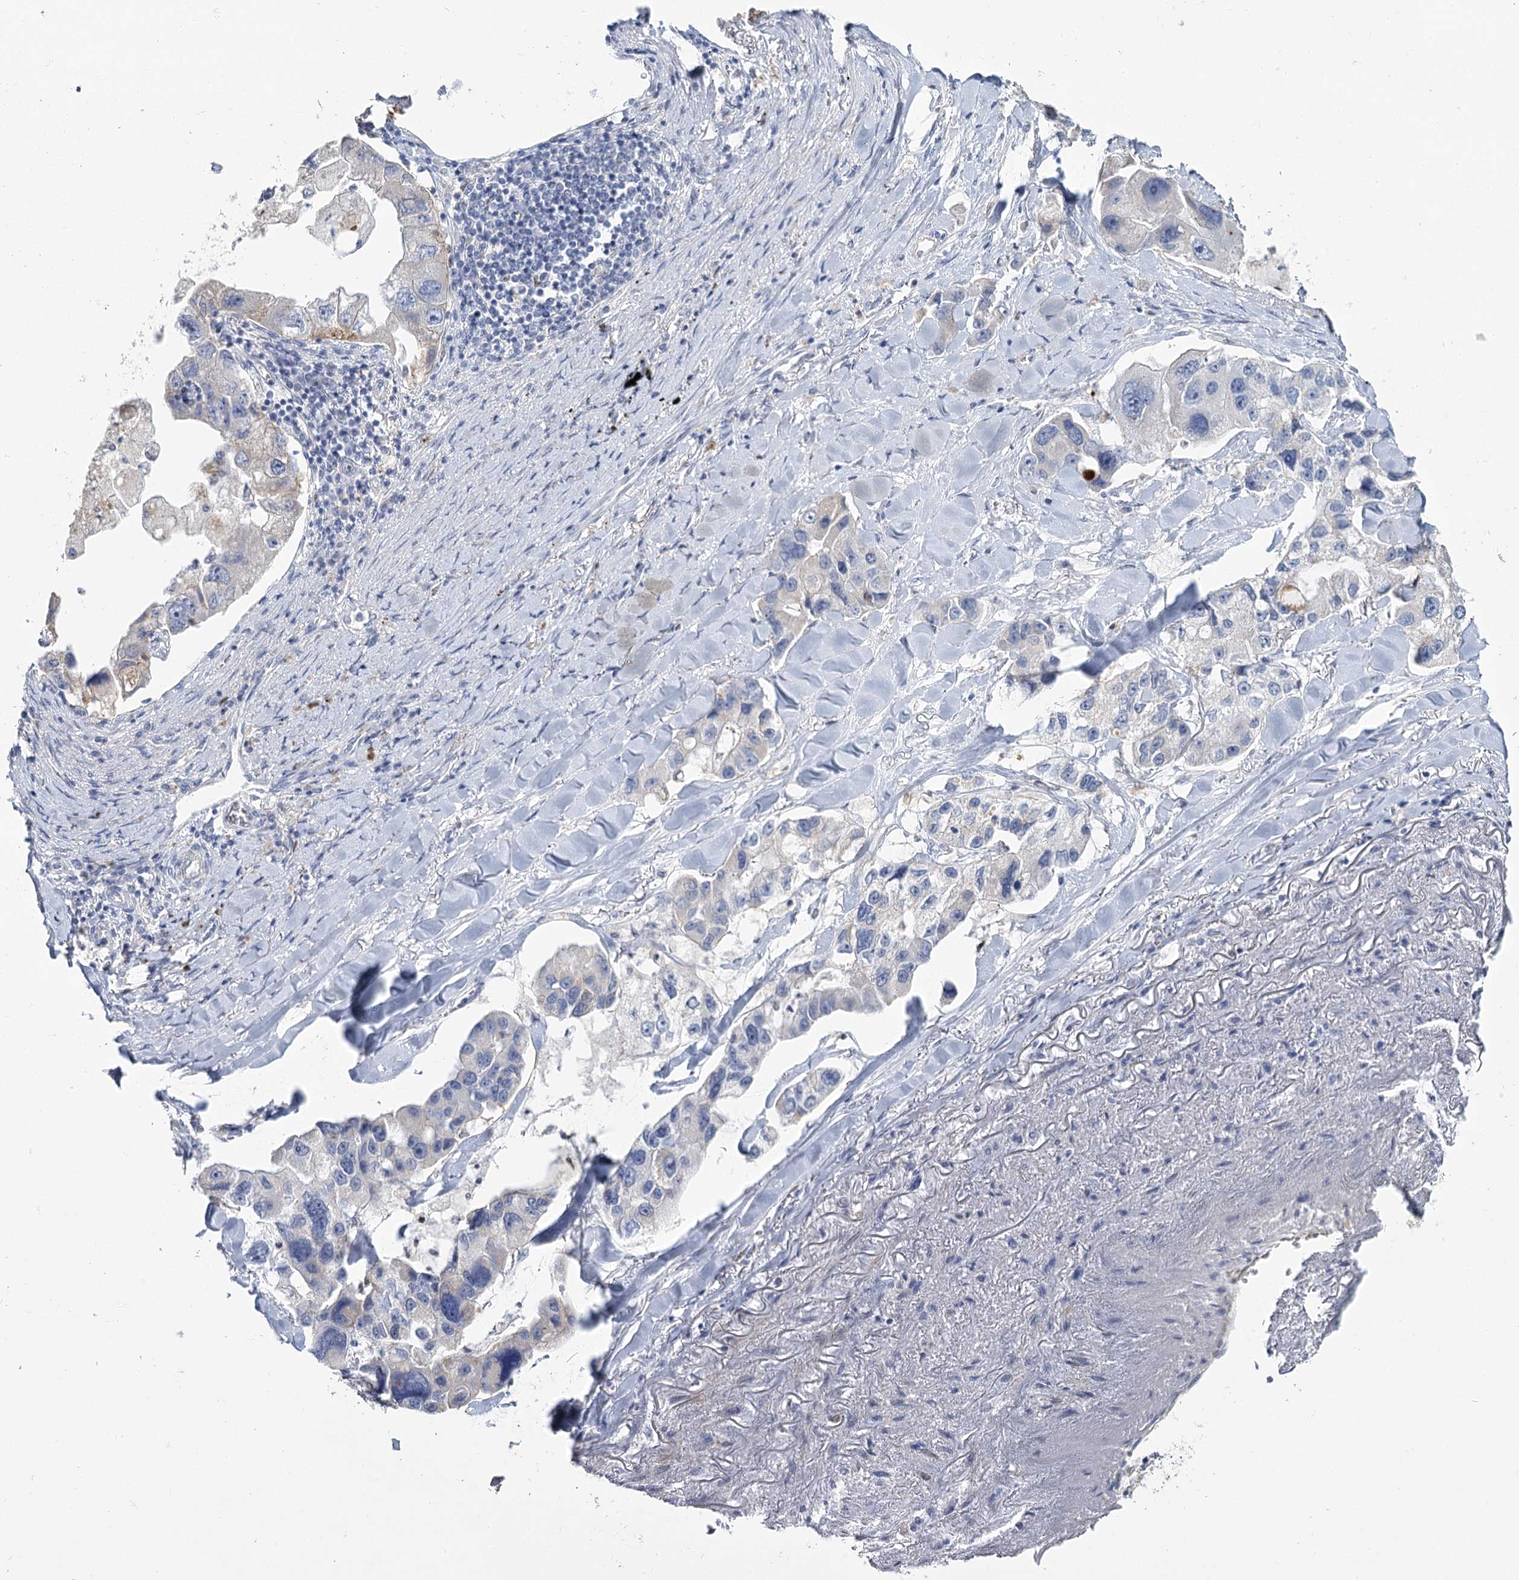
{"staining": {"intensity": "negative", "quantity": "none", "location": "none"}, "tissue": "lung cancer", "cell_type": "Tumor cells", "image_type": "cancer", "snomed": [{"axis": "morphology", "description": "Adenocarcinoma, NOS"}, {"axis": "topography", "description": "Lung"}], "caption": "The histopathology image displays no significant staining in tumor cells of adenocarcinoma (lung).", "gene": "IGSF3", "patient": {"sex": "female", "age": 54}}